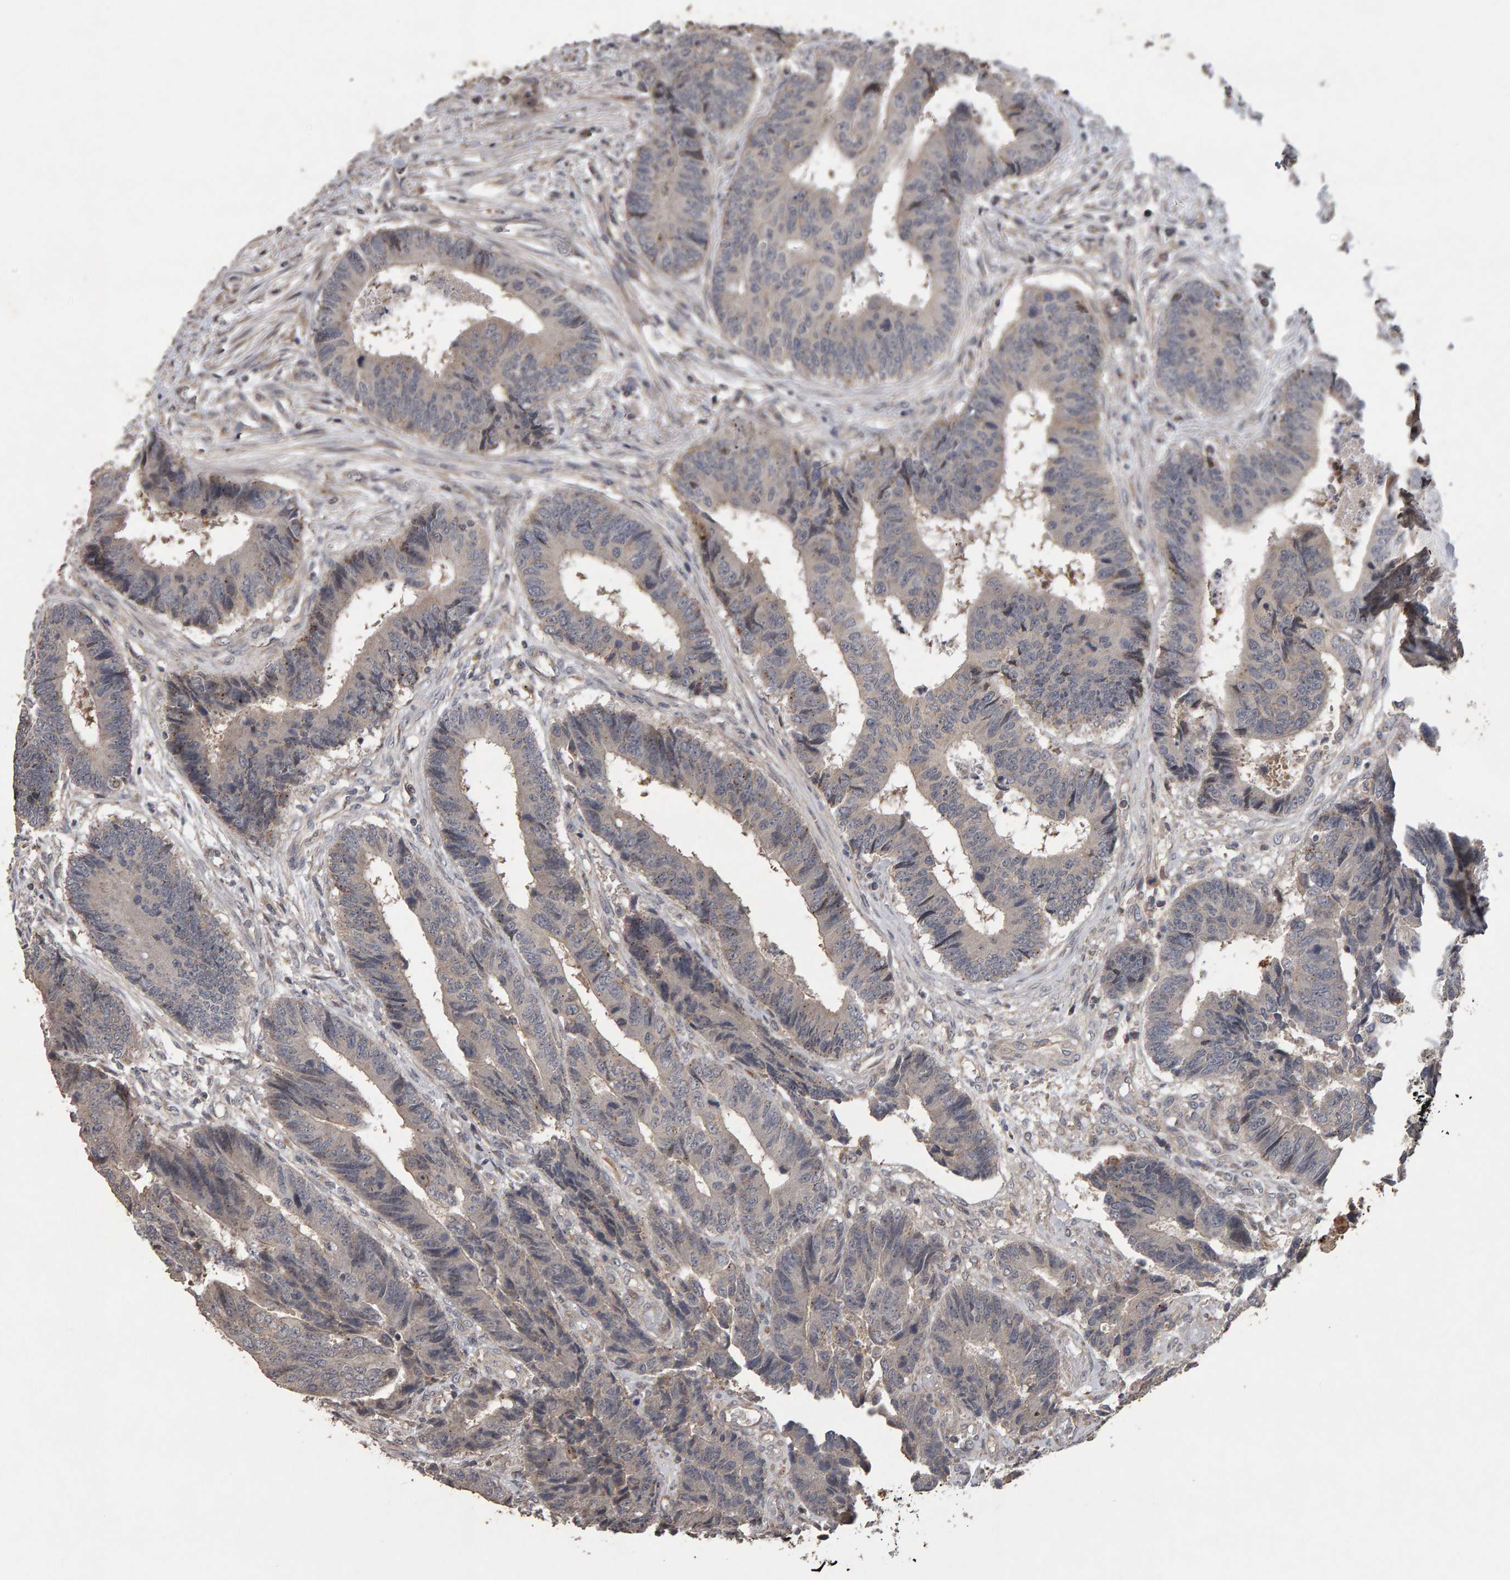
{"staining": {"intensity": "weak", "quantity": "<25%", "location": "cytoplasmic/membranous"}, "tissue": "colorectal cancer", "cell_type": "Tumor cells", "image_type": "cancer", "snomed": [{"axis": "morphology", "description": "Adenocarcinoma, NOS"}, {"axis": "topography", "description": "Rectum"}], "caption": "High magnification brightfield microscopy of adenocarcinoma (colorectal) stained with DAB (brown) and counterstained with hematoxylin (blue): tumor cells show no significant positivity.", "gene": "COASY", "patient": {"sex": "male", "age": 84}}